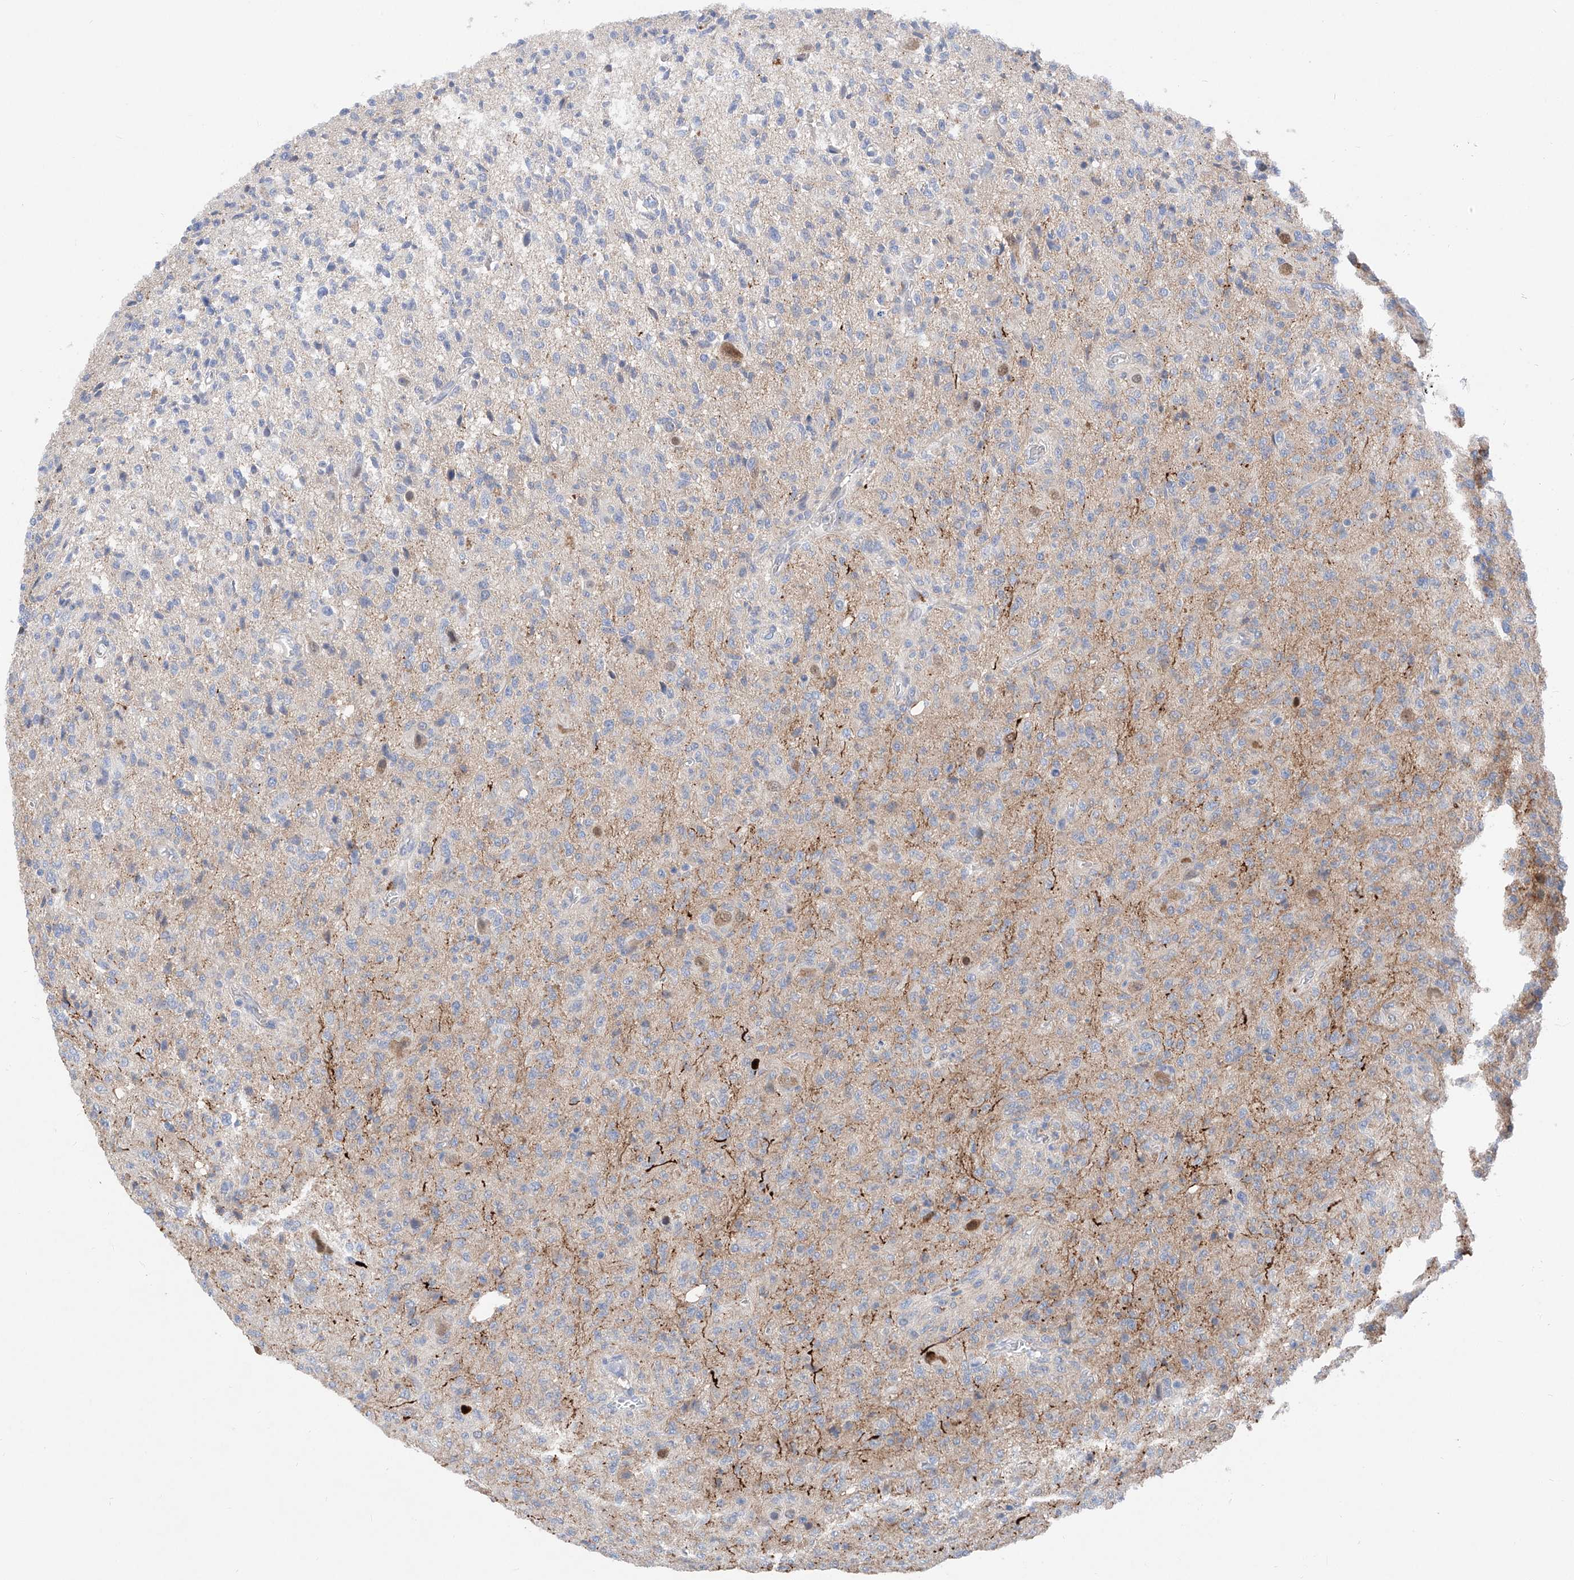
{"staining": {"intensity": "negative", "quantity": "none", "location": "none"}, "tissue": "glioma", "cell_type": "Tumor cells", "image_type": "cancer", "snomed": [{"axis": "morphology", "description": "Glioma, malignant, High grade"}, {"axis": "topography", "description": "Brain"}], "caption": "The IHC histopathology image has no significant staining in tumor cells of high-grade glioma (malignant) tissue.", "gene": "FUCA2", "patient": {"sex": "female", "age": 57}}